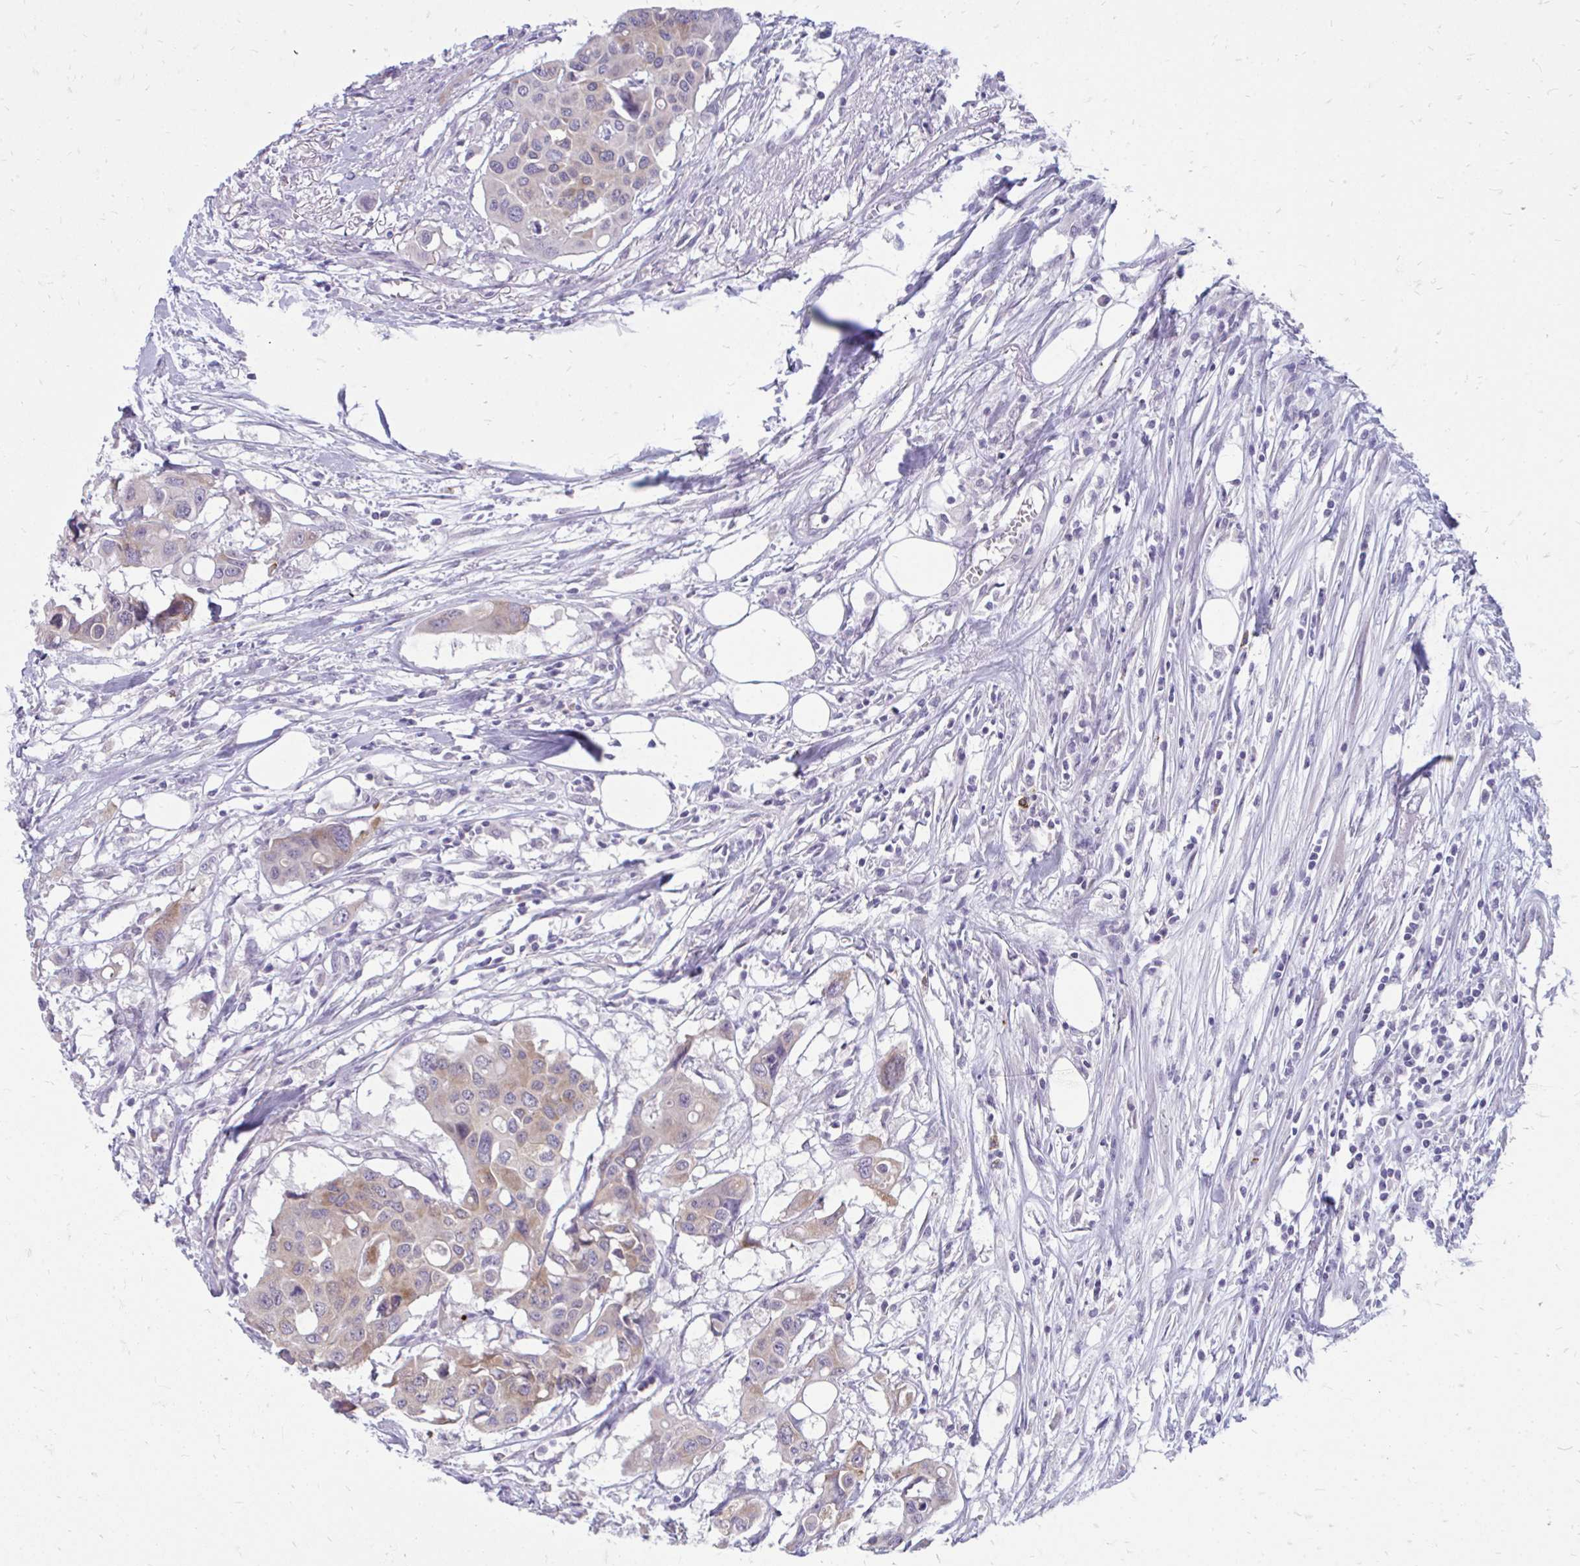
{"staining": {"intensity": "weak", "quantity": "25%-75%", "location": "cytoplasmic/membranous"}, "tissue": "colorectal cancer", "cell_type": "Tumor cells", "image_type": "cancer", "snomed": [{"axis": "morphology", "description": "Adenocarcinoma, NOS"}, {"axis": "topography", "description": "Colon"}], "caption": "Human adenocarcinoma (colorectal) stained with a brown dye reveals weak cytoplasmic/membranous positive expression in approximately 25%-75% of tumor cells.", "gene": "ACSL5", "patient": {"sex": "male", "age": 77}}